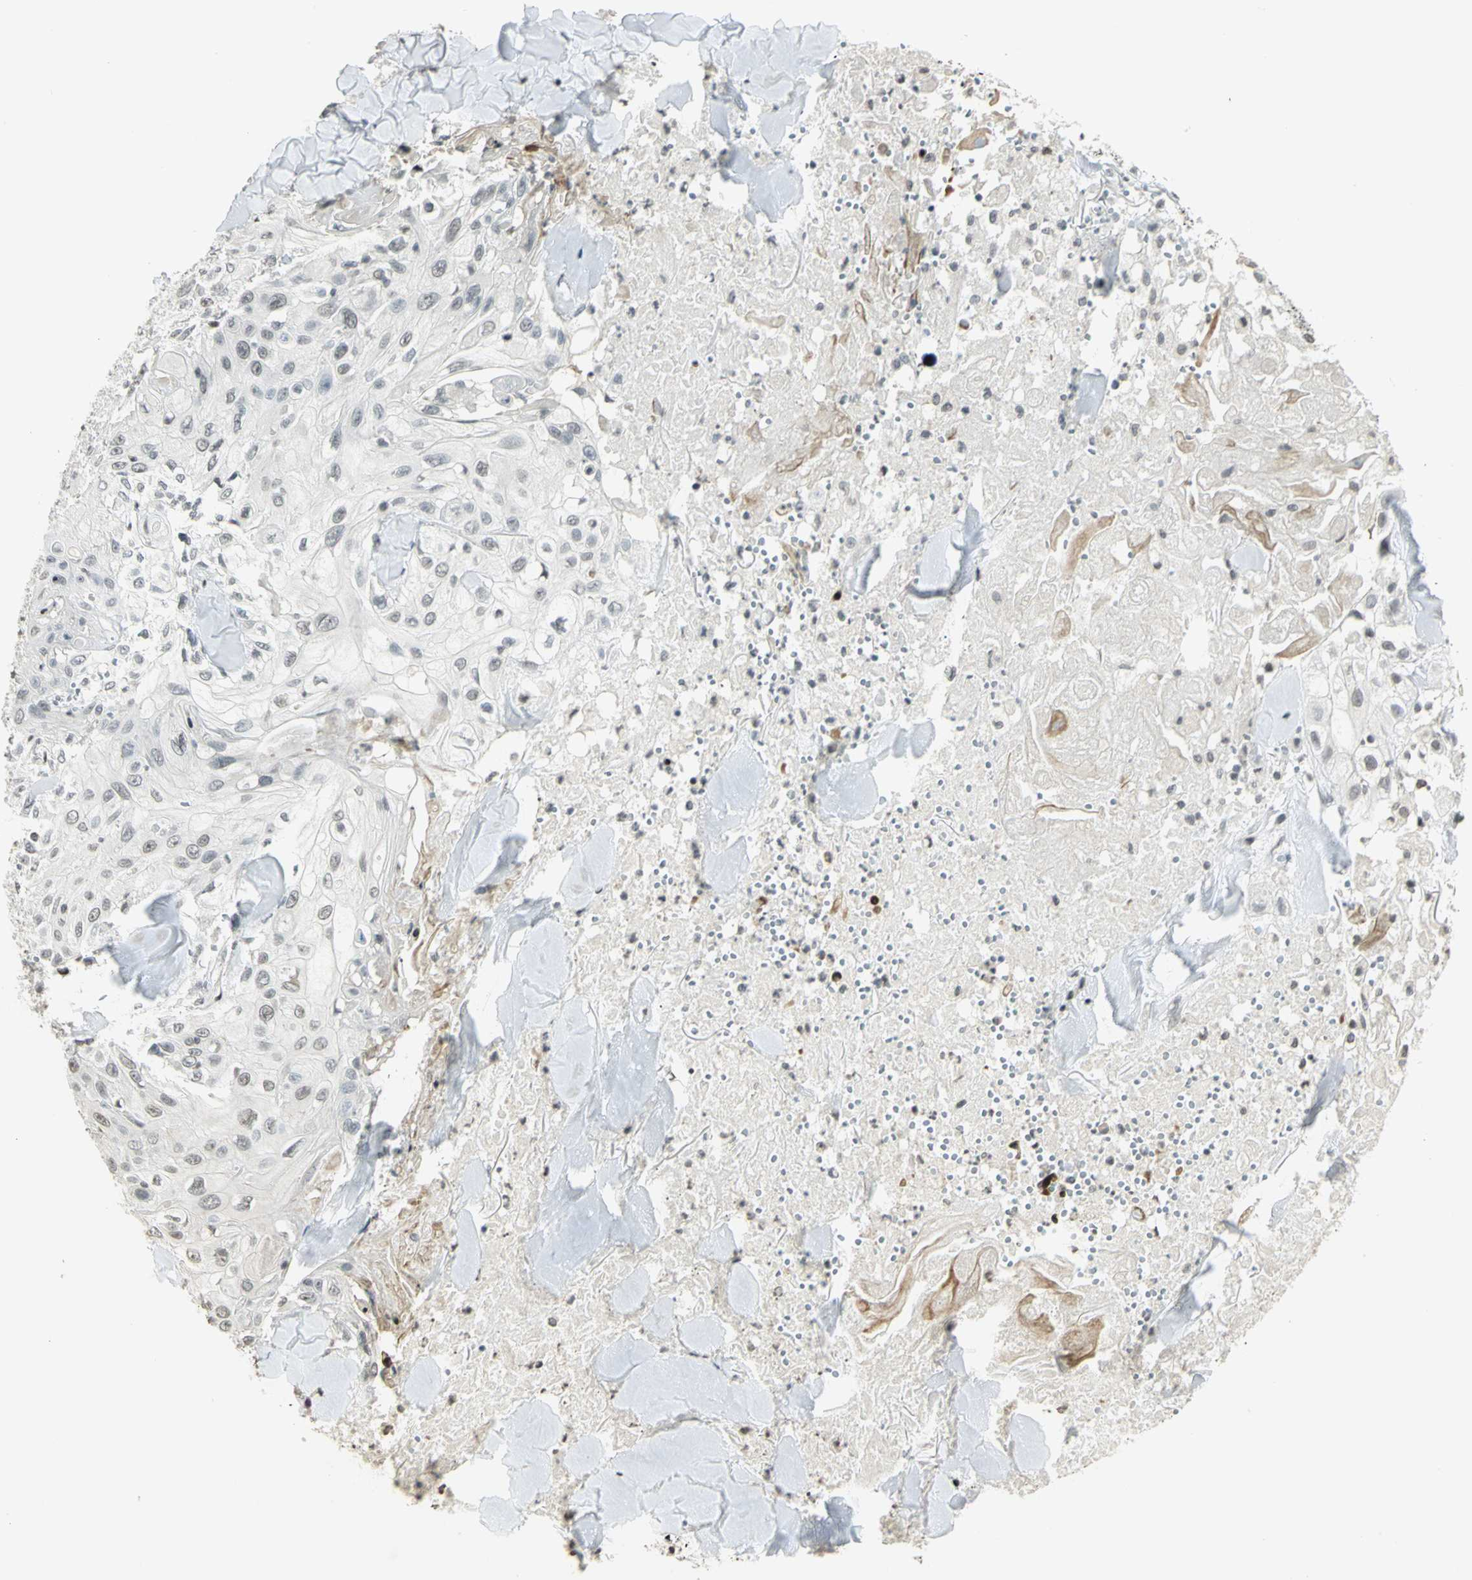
{"staining": {"intensity": "negative", "quantity": "none", "location": "none"}, "tissue": "skin cancer", "cell_type": "Tumor cells", "image_type": "cancer", "snomed": [{"axis": "morphology", "description": "Squamous cell carcinoma, NOS"}, {"axis": "topography", "description": "Skin"}], "caption": "Tumor cells show no significant staining in squamous cell carcinoma (skin).", "gene": "KDM1A", "patient": {"sex": "male", "age": 86}}